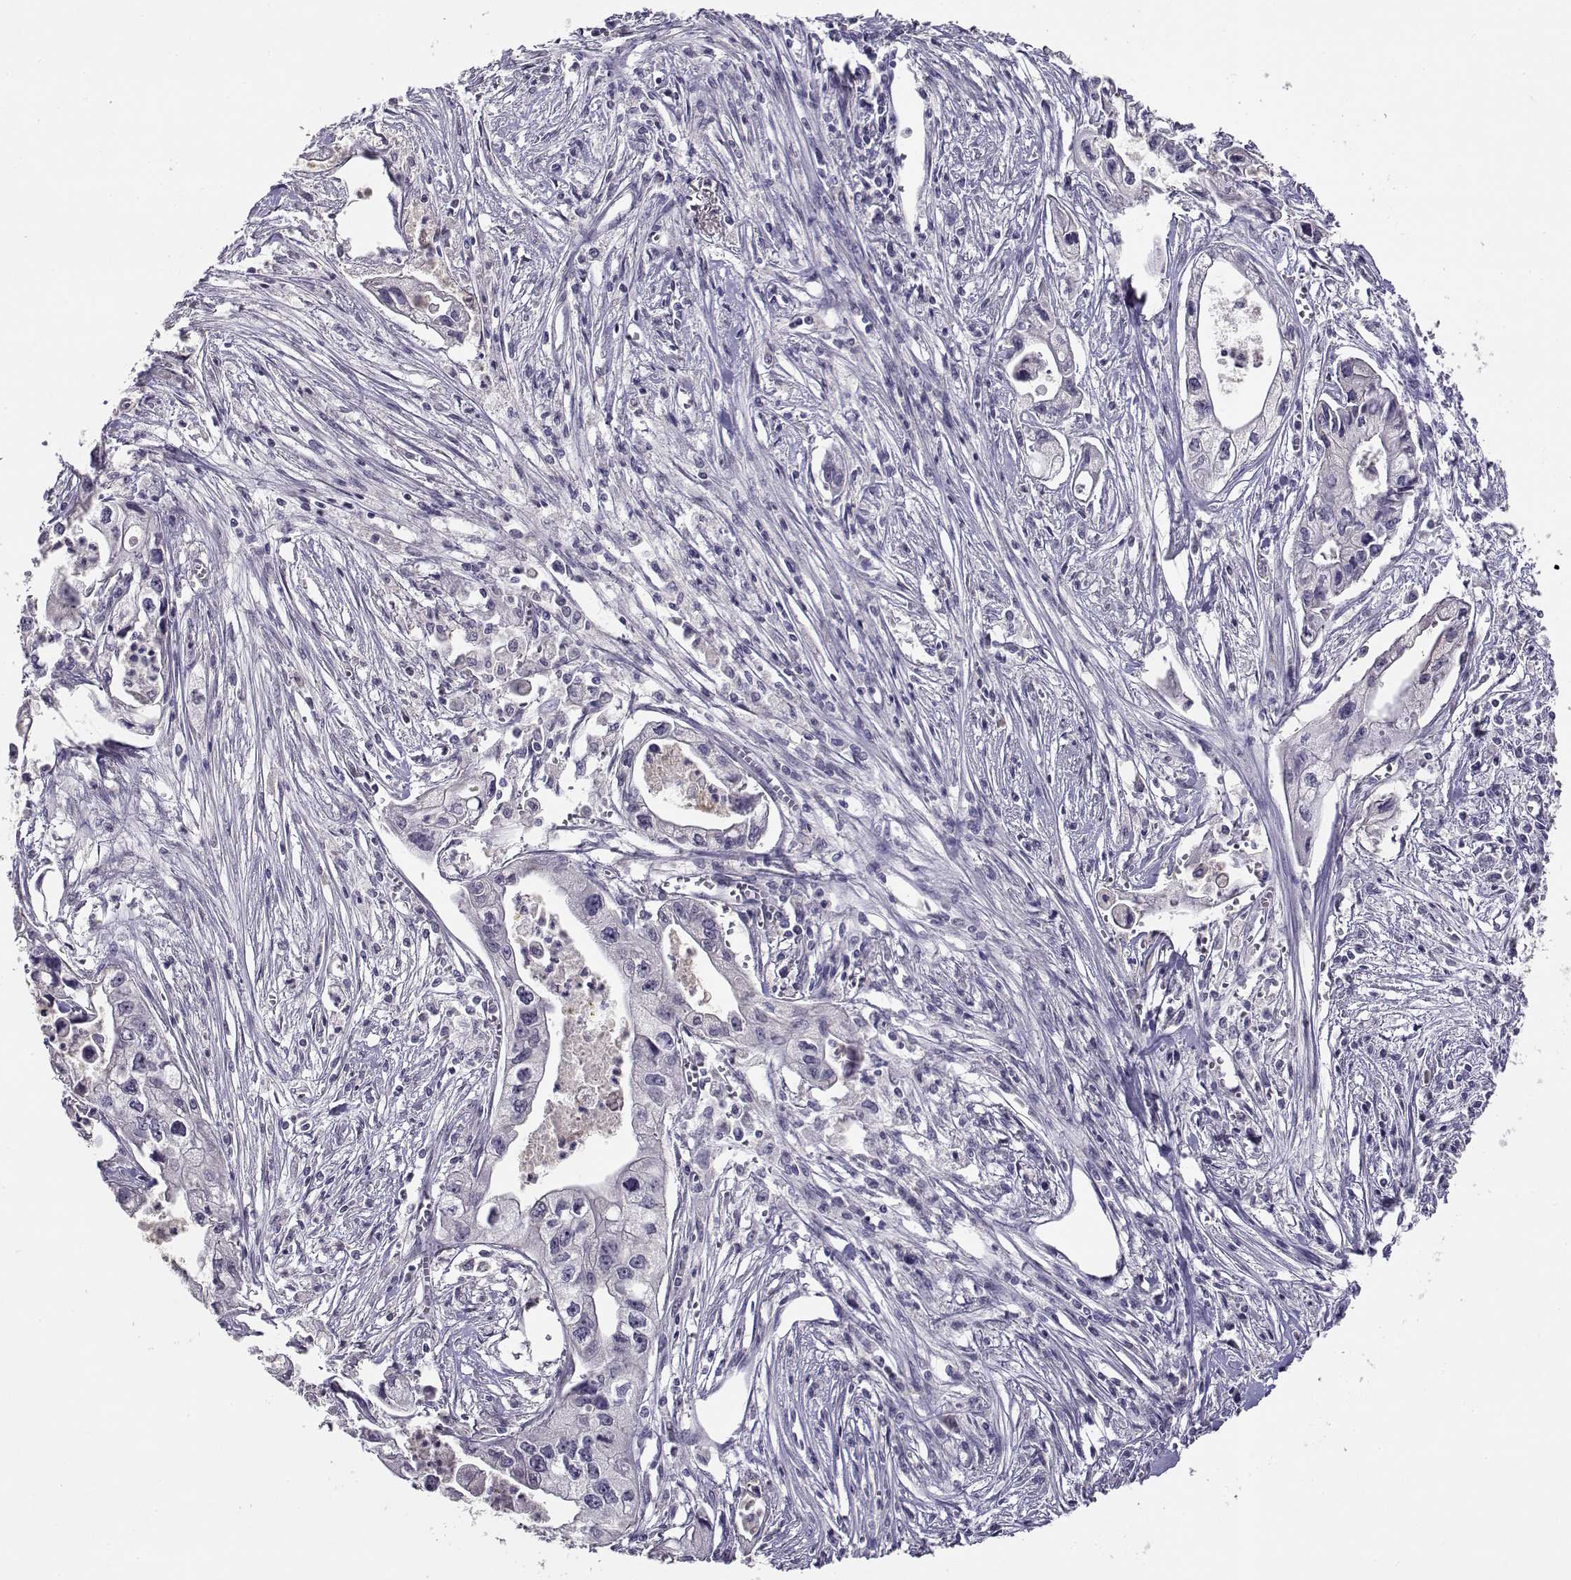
{"staining": {"intensity": "negative", "quantity": "none", "location": "none"}, "tissue": "pancreatic cancer", "cell_type": "Tumor cells", "image_type": "cancer", "snomed": [{"axis": "morphology", "description": "Adenocarcinoma, NOS"}, {"axis": "topography", "description": "Pancreas"}], "caption": "There is no significant staining in tumor cells of pancreatic cancer (adenocarcinoma).", "gene": "RHOXF2", "patient": {"sex": "male", "age": 70}}